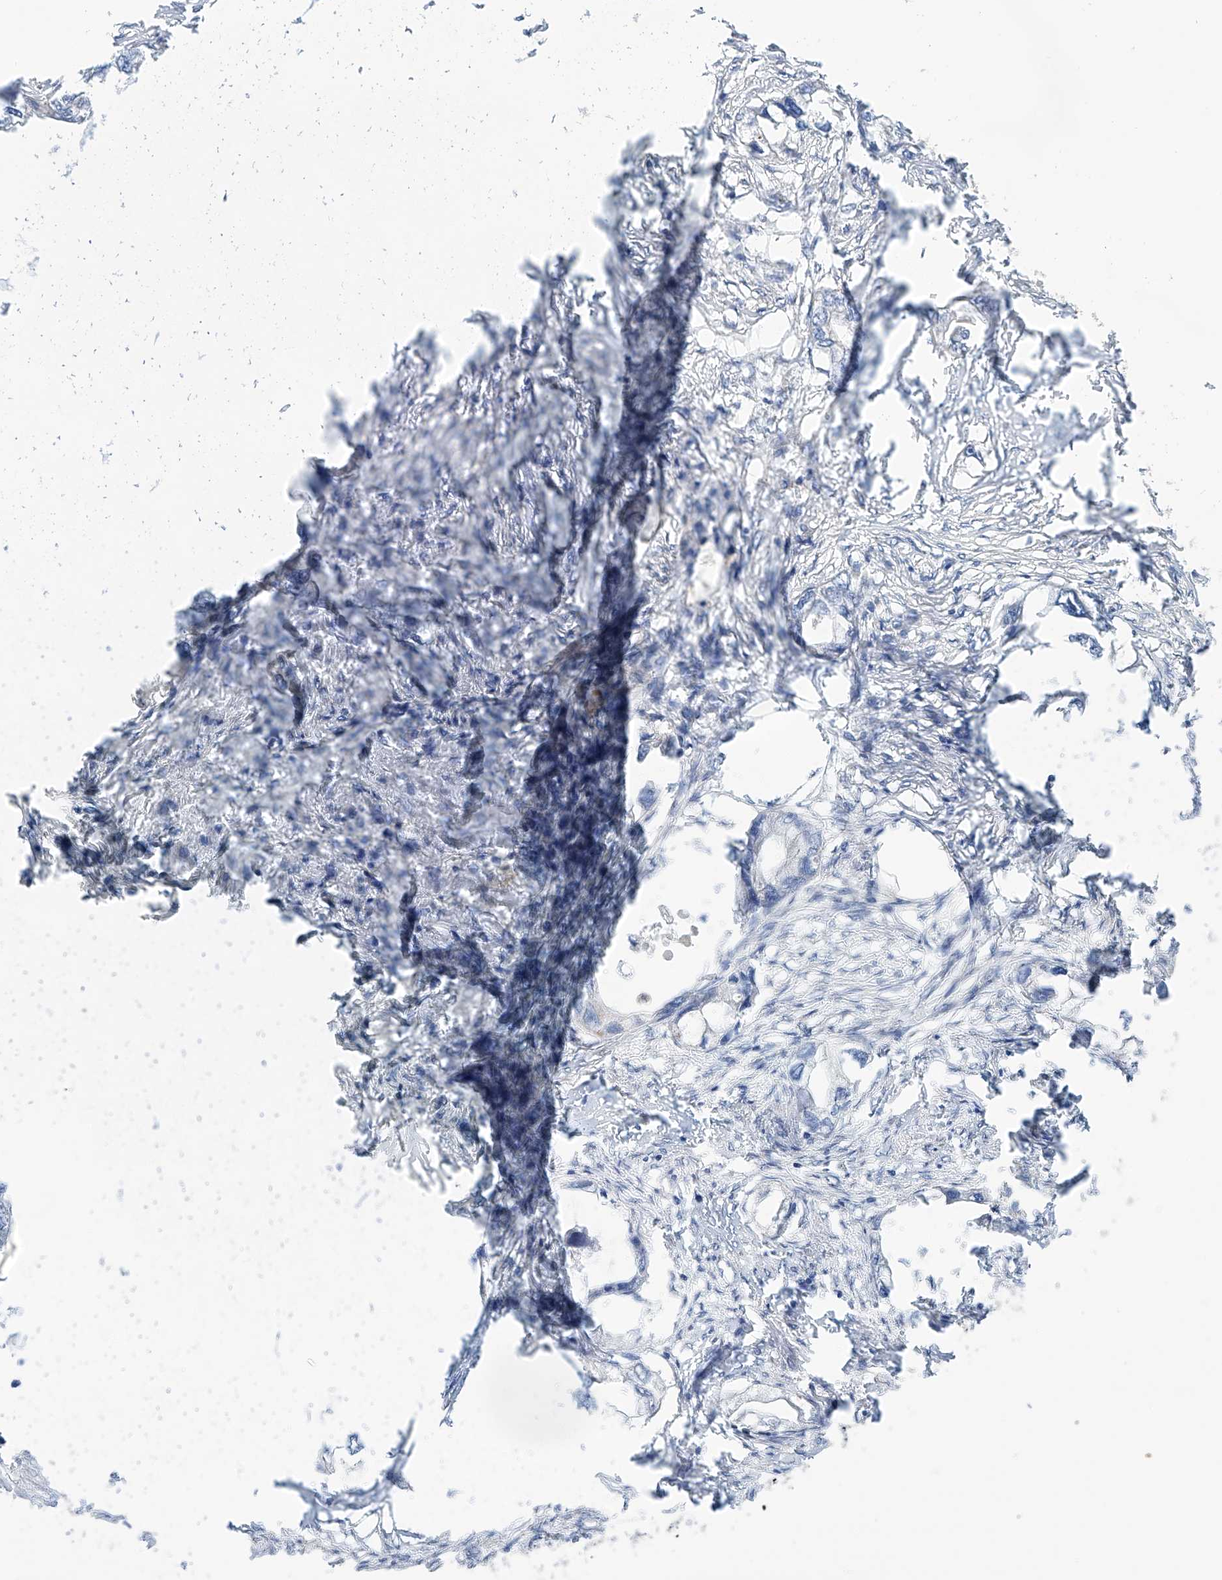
{"staining": {"intensity": "negative", "quantity": "none", "location": "none"}, "tissue": "endometrial cancer", "cell_type": "Tumor cells", "image_type": "cancer", "snomed": [{"axis": "morphology", "description": "Adenocarcinoma, NOS"}, {"axis": "morphology", "description": "Adenocarcinoma, metastatic, NOS"}, {"axis": "topography", "description": "Adipose tissue"}, {"axis": "topography", "description": "Endometrium"}], "caption": "Endometrial cancer was stained to show a protein in brown. There is no significant expression in tumor cells.", "gene": "SLC22A7", "patient": {"sex": "female", "age": 67}}